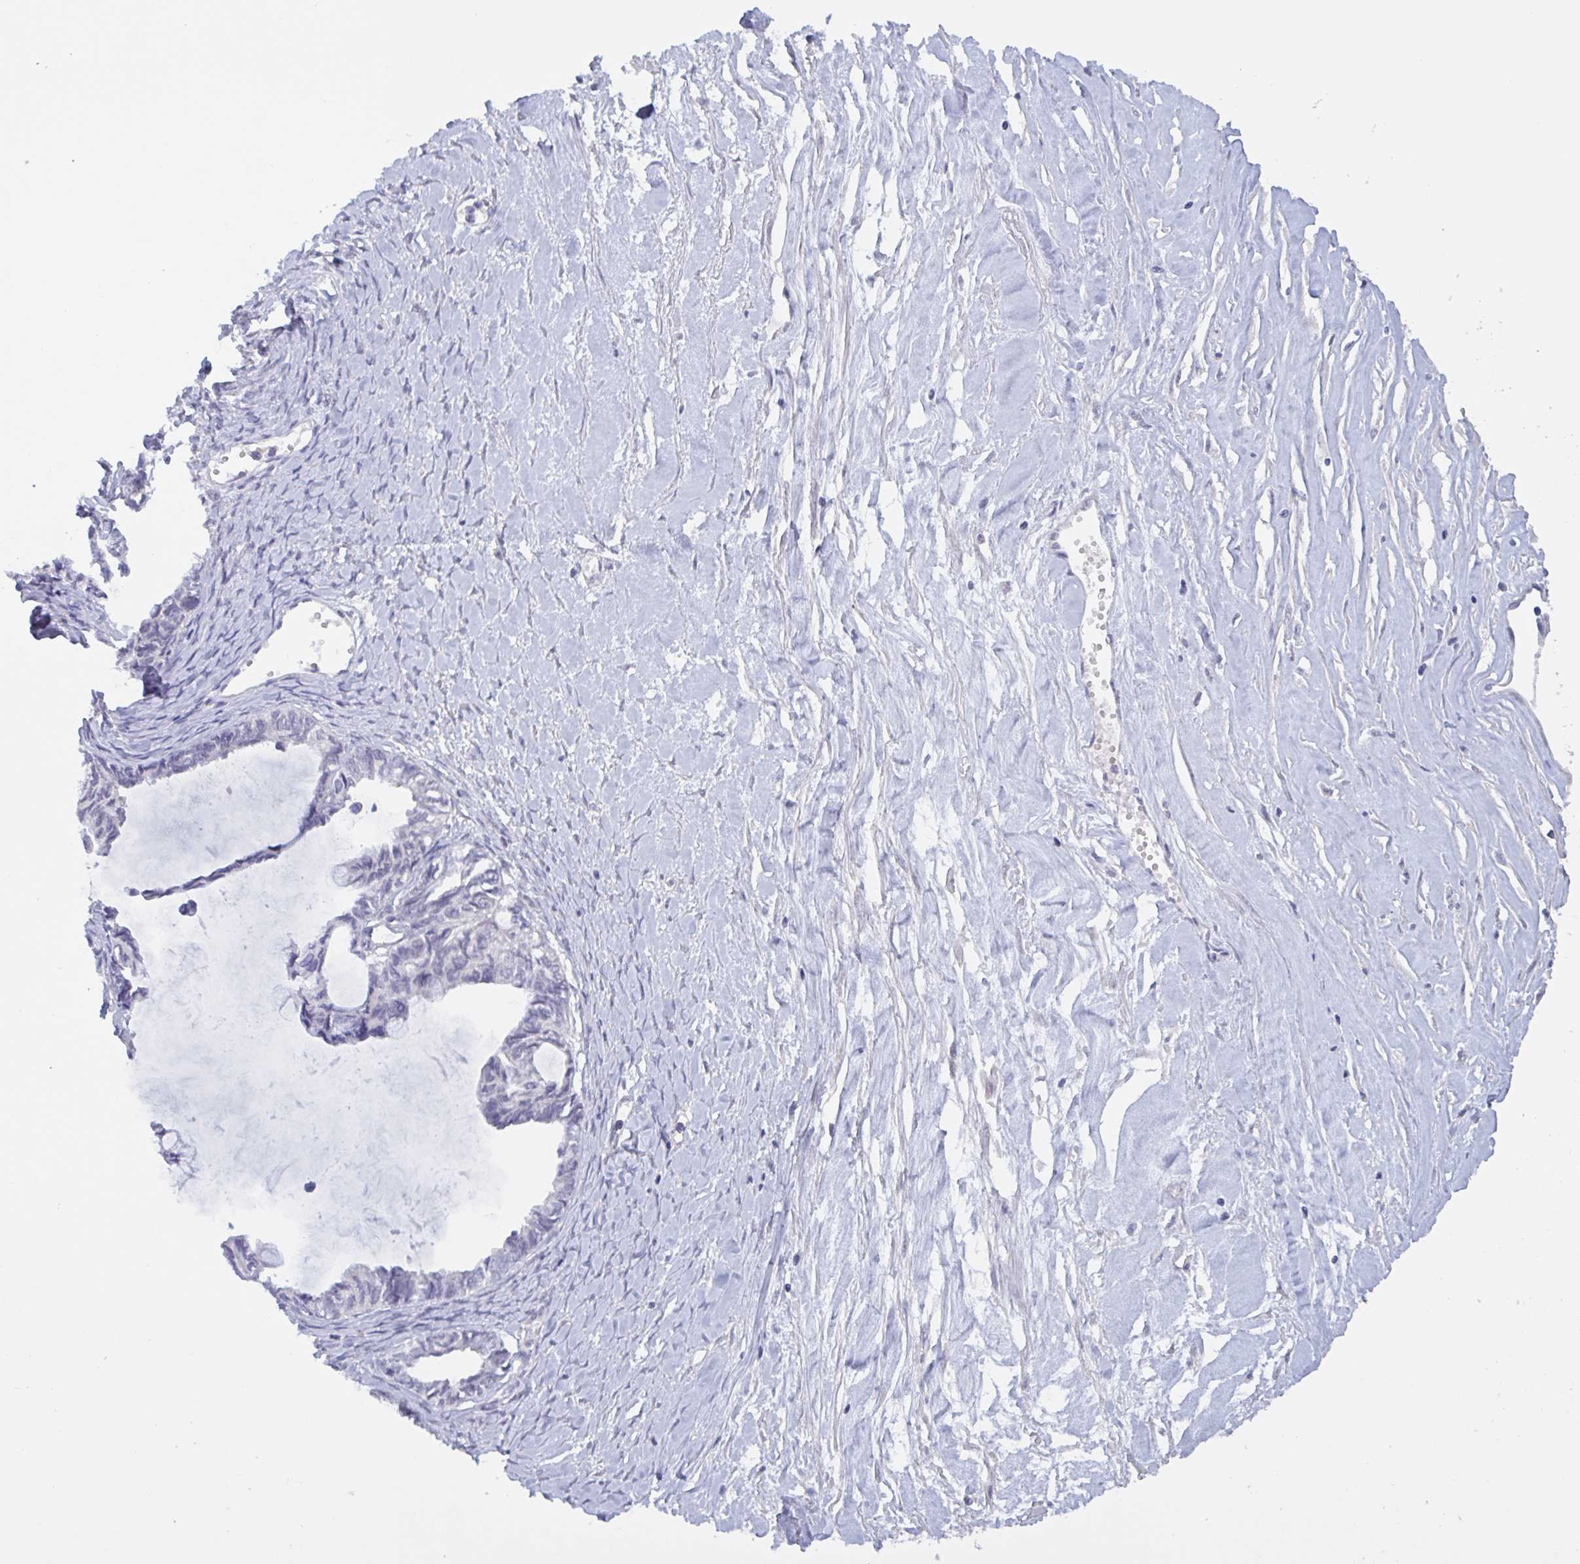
{"staining": {"intensity": "negative", "quantity": "none", "location": "none"}, "tissue": "ovarian cancer", "cell_type": "Tumor cells", "image_type": "cancer", "snomed": [{"axis": "morphology", "description": "Cystadenocarcinoma, mucinous, NOS"}, {"axis": "topography", "description": "Ovary"}], "caption": "A histopathology image of ovarian cancer stained for a protein shows no brown staining in tumor cells.", "gene": "SERPINB13", "patient": {"sex": "female", "age": 61}}